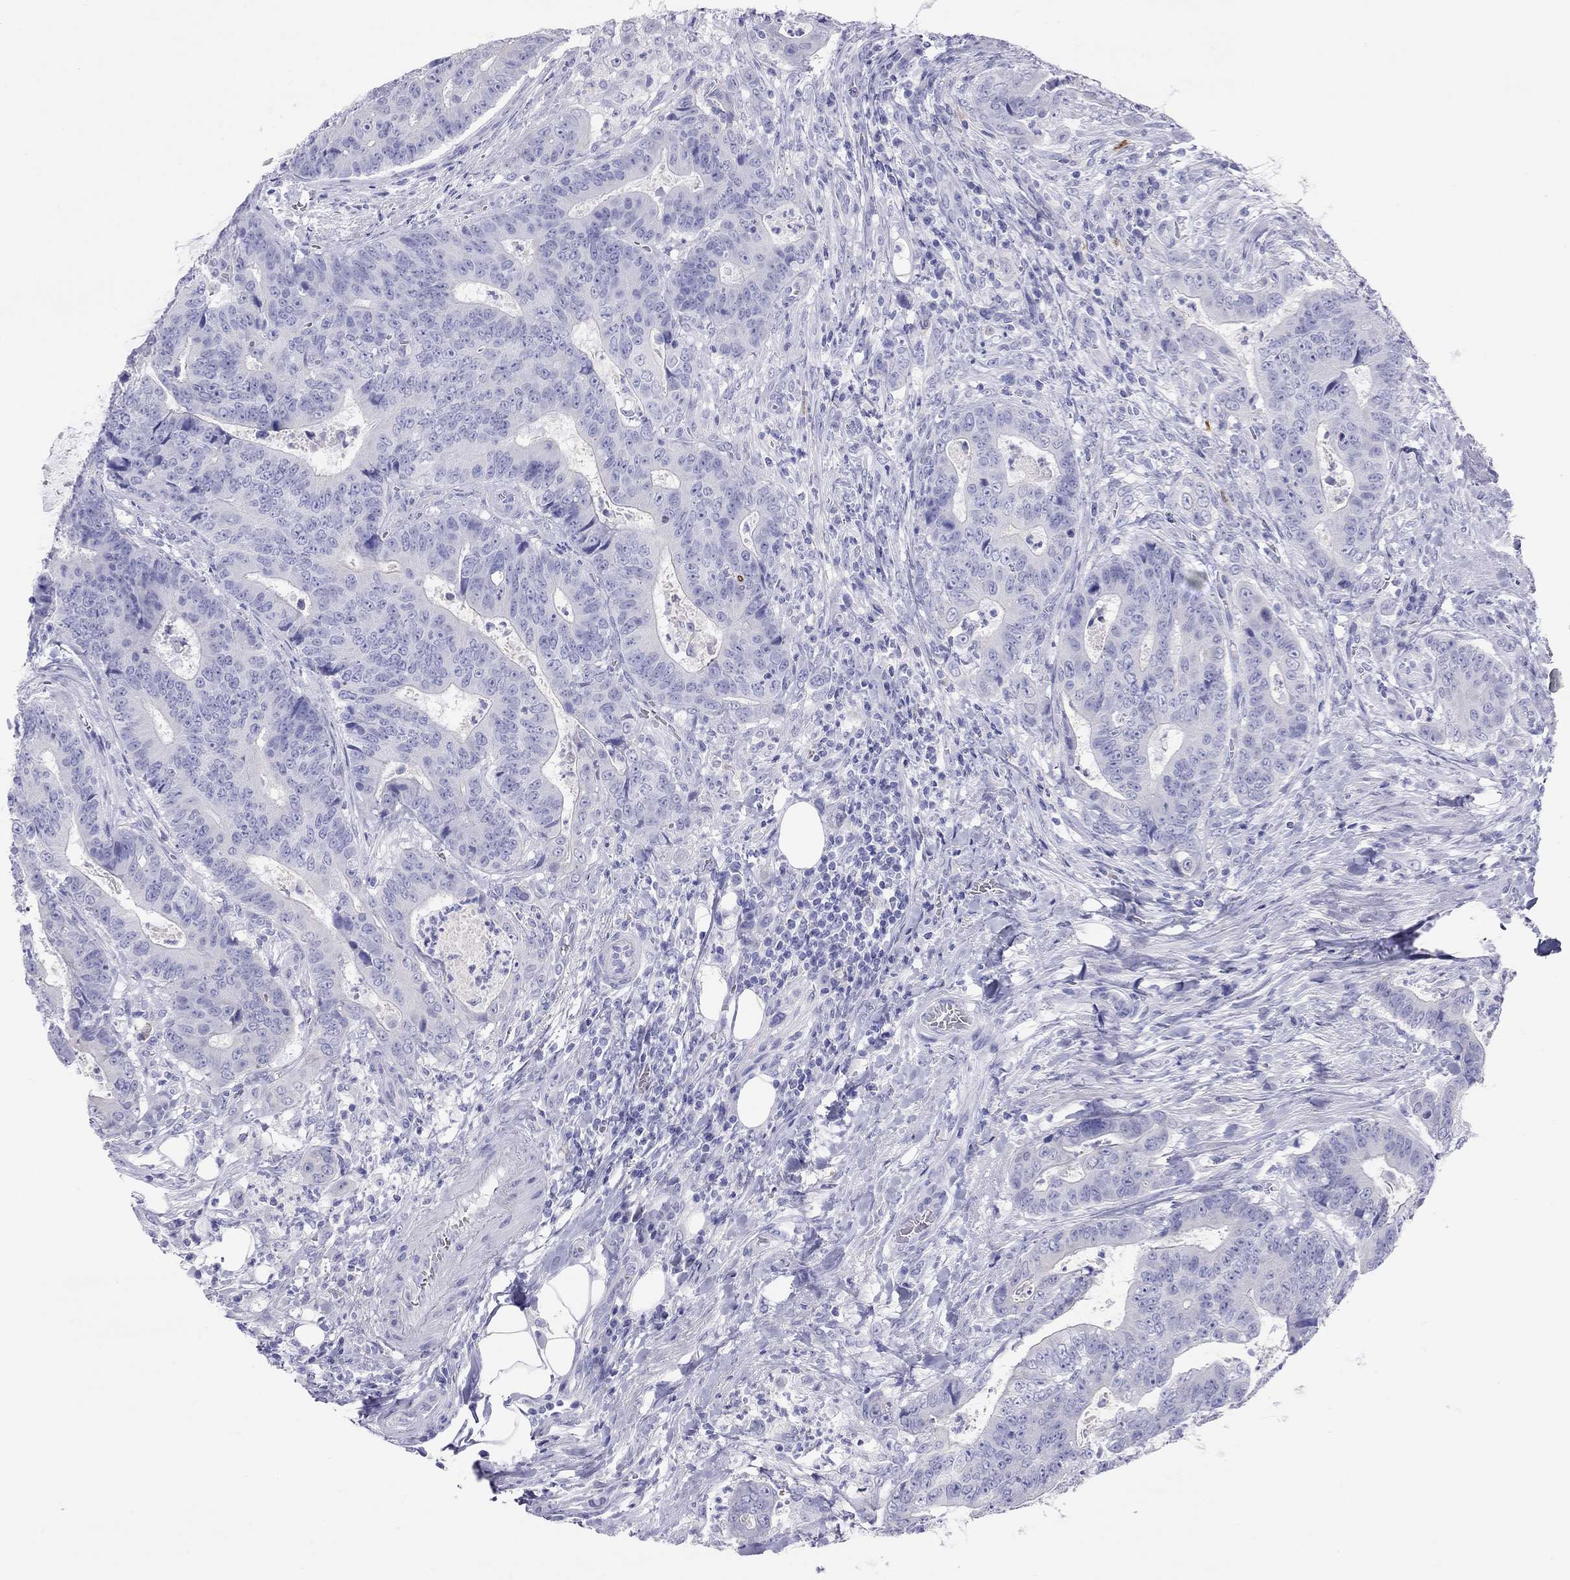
{"staining": {"intensity": "negative", "quantity": "none", "location": "none"}, "tissue": "colorectal cancer", "cell_type": "Tumor cells", "image_type": "cancer", "snomed": [{"axis": "morphology", "description": "Adenocarcinoma, NOS"}, {"axis": "topography", "description": "Colon"}], "caption": "Immunohistochemistry (IHC) micrograph of human adenocarcinoma (colorectal) stained for a protein (brown), which reveals no expression in tumor cells. Nuclei are stained in blue.", "gene": "HLA-DQB2", "patient": {"sex": "female", "age": 48}}